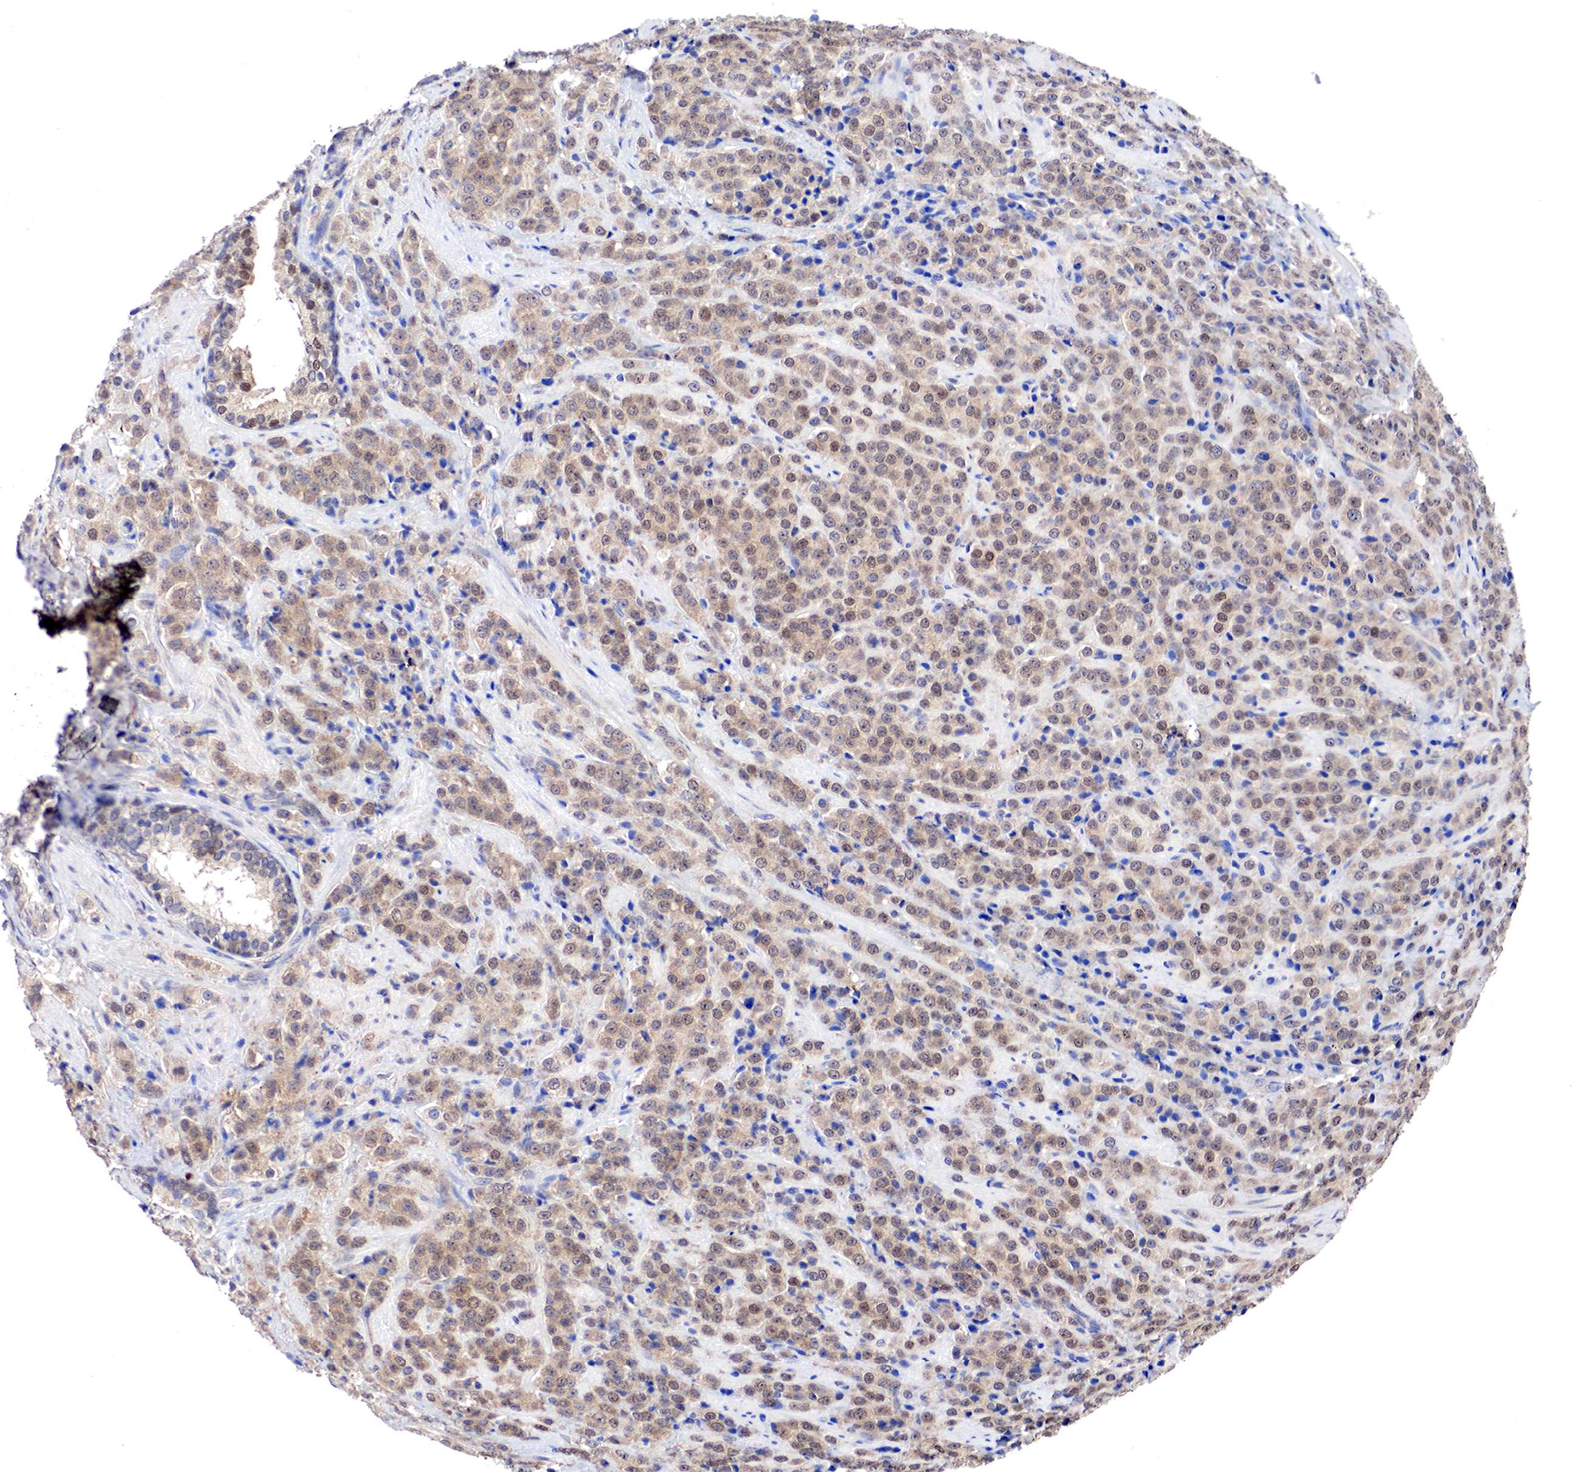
{"staining": {"intensity": "weak", "quantity": ">75%", "location": "cytoplasmic/membranous,nuclear"}, "tissue": "prostate cancer", "cell_type": "Tumor cells", "image_type": "cancer", "snomed": [{"axis": "morphology", "description": "Adenocarcinoma, Medium grade"}, {"axis": "topography", "description": "Prostate"}], "caption": "Prostate cancer (medium-grade adenocarcinoma) stained with immunohistochemistry shows weak cytoplasmic/membranous and nuclear staining in approximately >75% of tumor cells.", "gene": "PABIR2", "patient": {"sex": "male", "age": 70}}